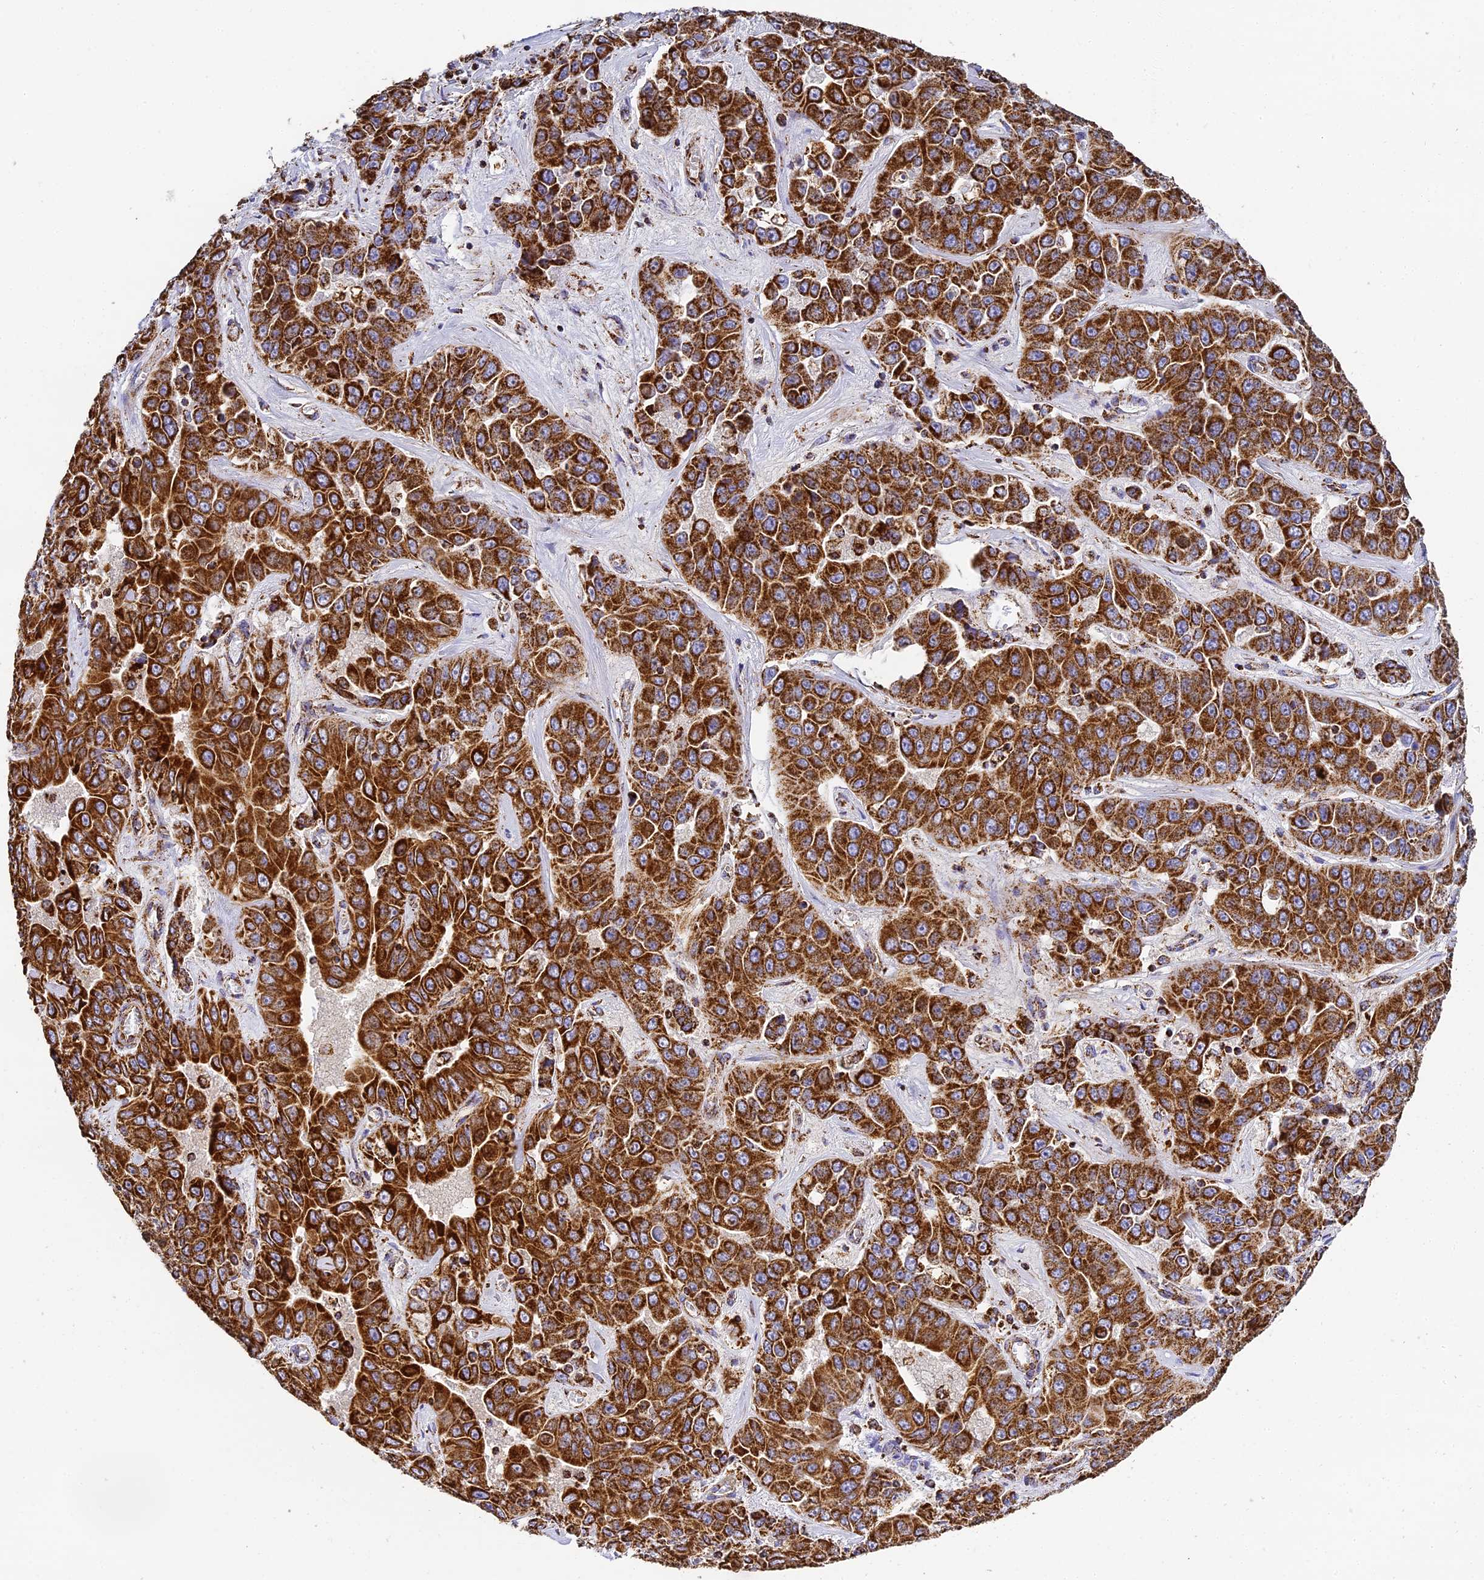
{"staining": {"intensity": "strong", "quantity": ">75%", "location": "cytoplasmic/membranous"}, "tissue": "liver cancer", "cell_type": "Tumor cells", "image_type": "cancer", "snomed": [{"axis": "morphology", "description": "Cholangiocarcinoma"}, {"axis": "topography", "description": "Liver"}], "caption": "This micrograph shows IHC staining of human liver cancer (cholangiocarcinoma), with high strong cytoplasmic/membranous staining in about >75% of tumor cells.", "gene": "STK17A", "patient": {"sex": "female", "age": 52}}